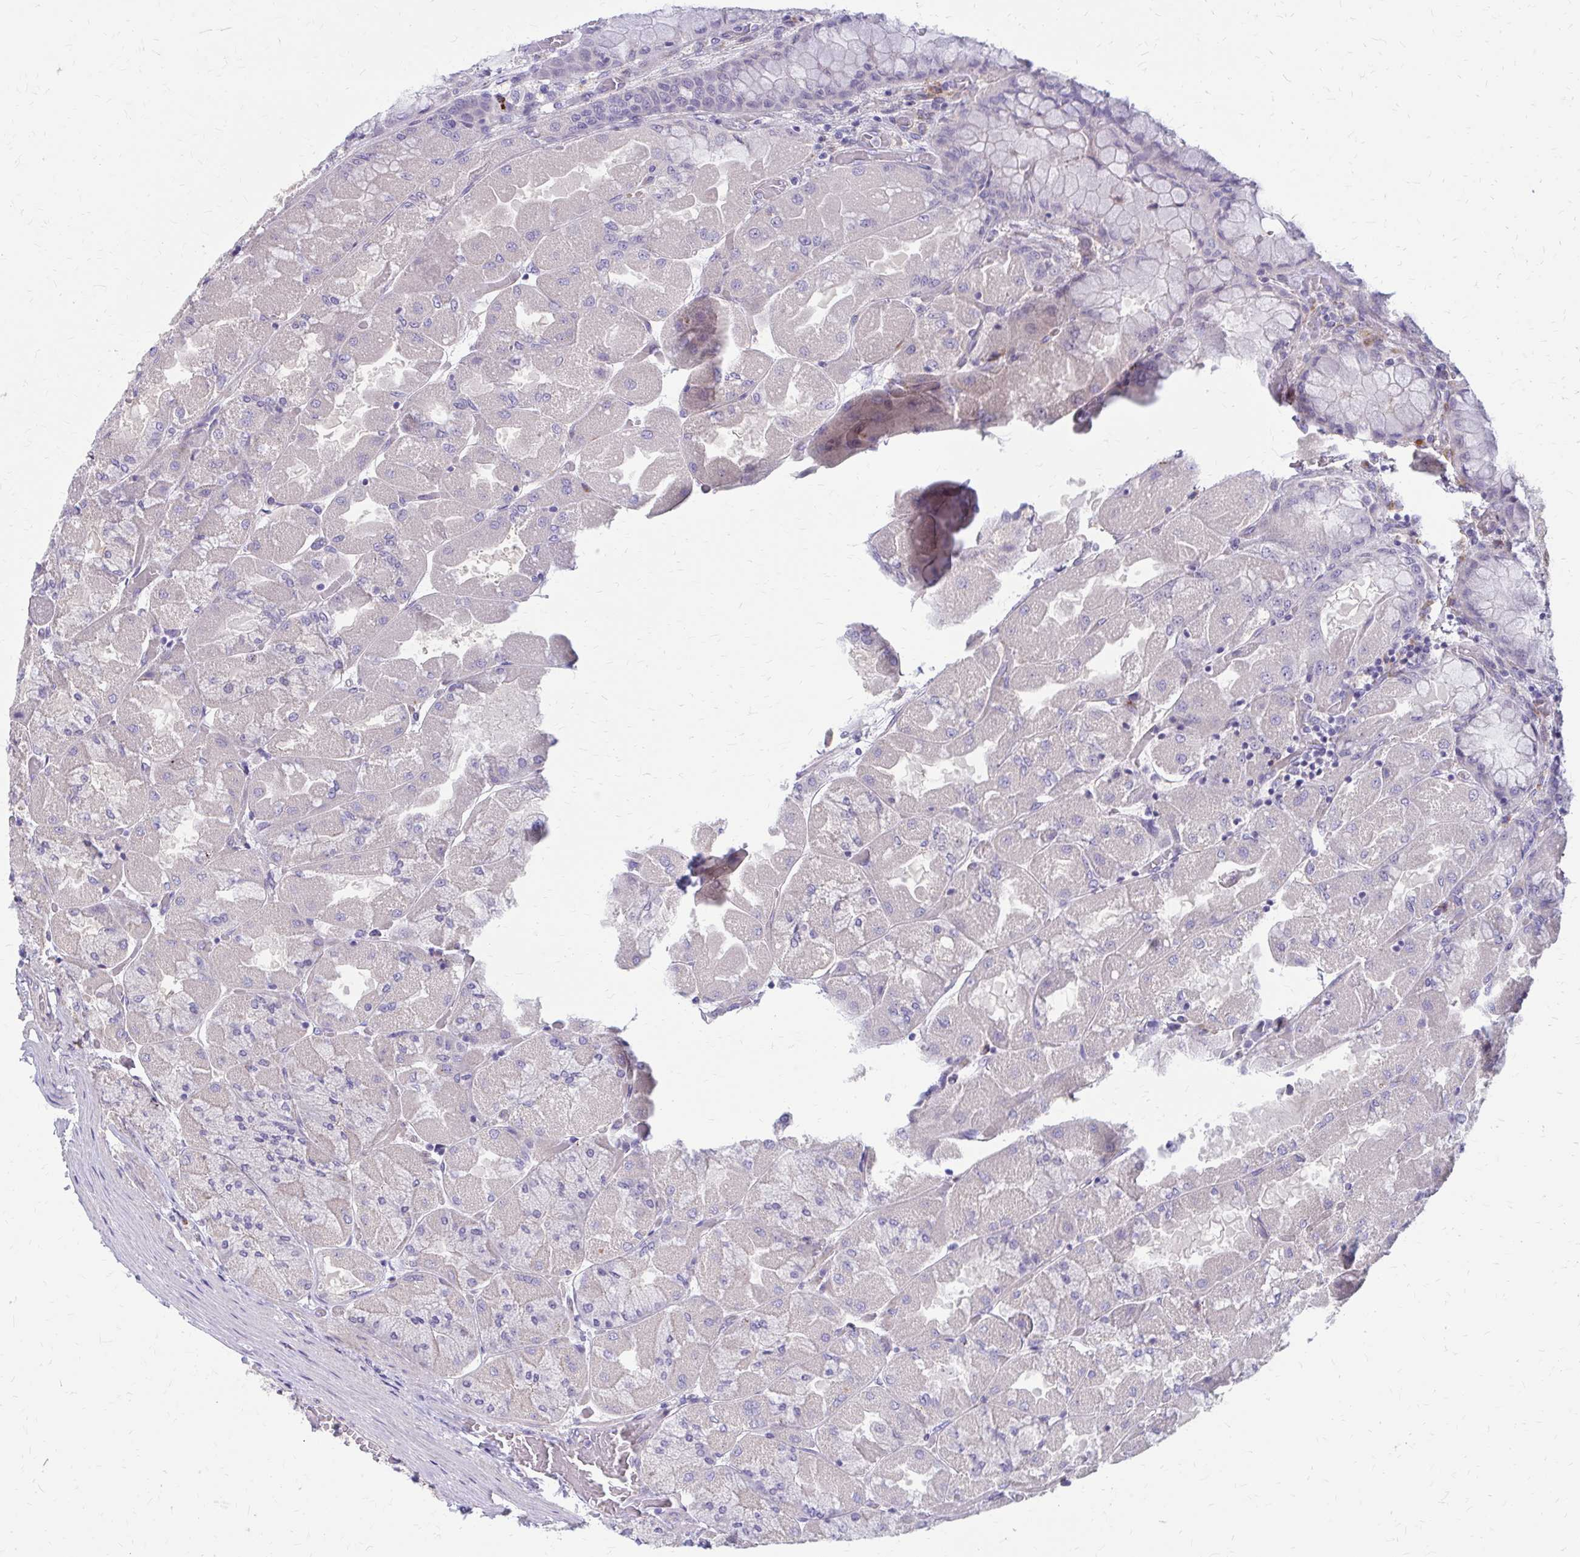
{"staining": {"intensity": "negative", "quantity": "none", "location": "none"}, "tissue": "stomach", "cell_type": "Glandular cells", "image_type": "normal", "snomed": [{"axis": "morphology", "description": "Normal tissue, NOS"}, {"axis": "topography", "description": "Stomach"}], "caption": "Glandular cells show no significant staining in normal stomach.", "gene": "GLYATL2", "patient": {"sex": "female", "age": 61}}